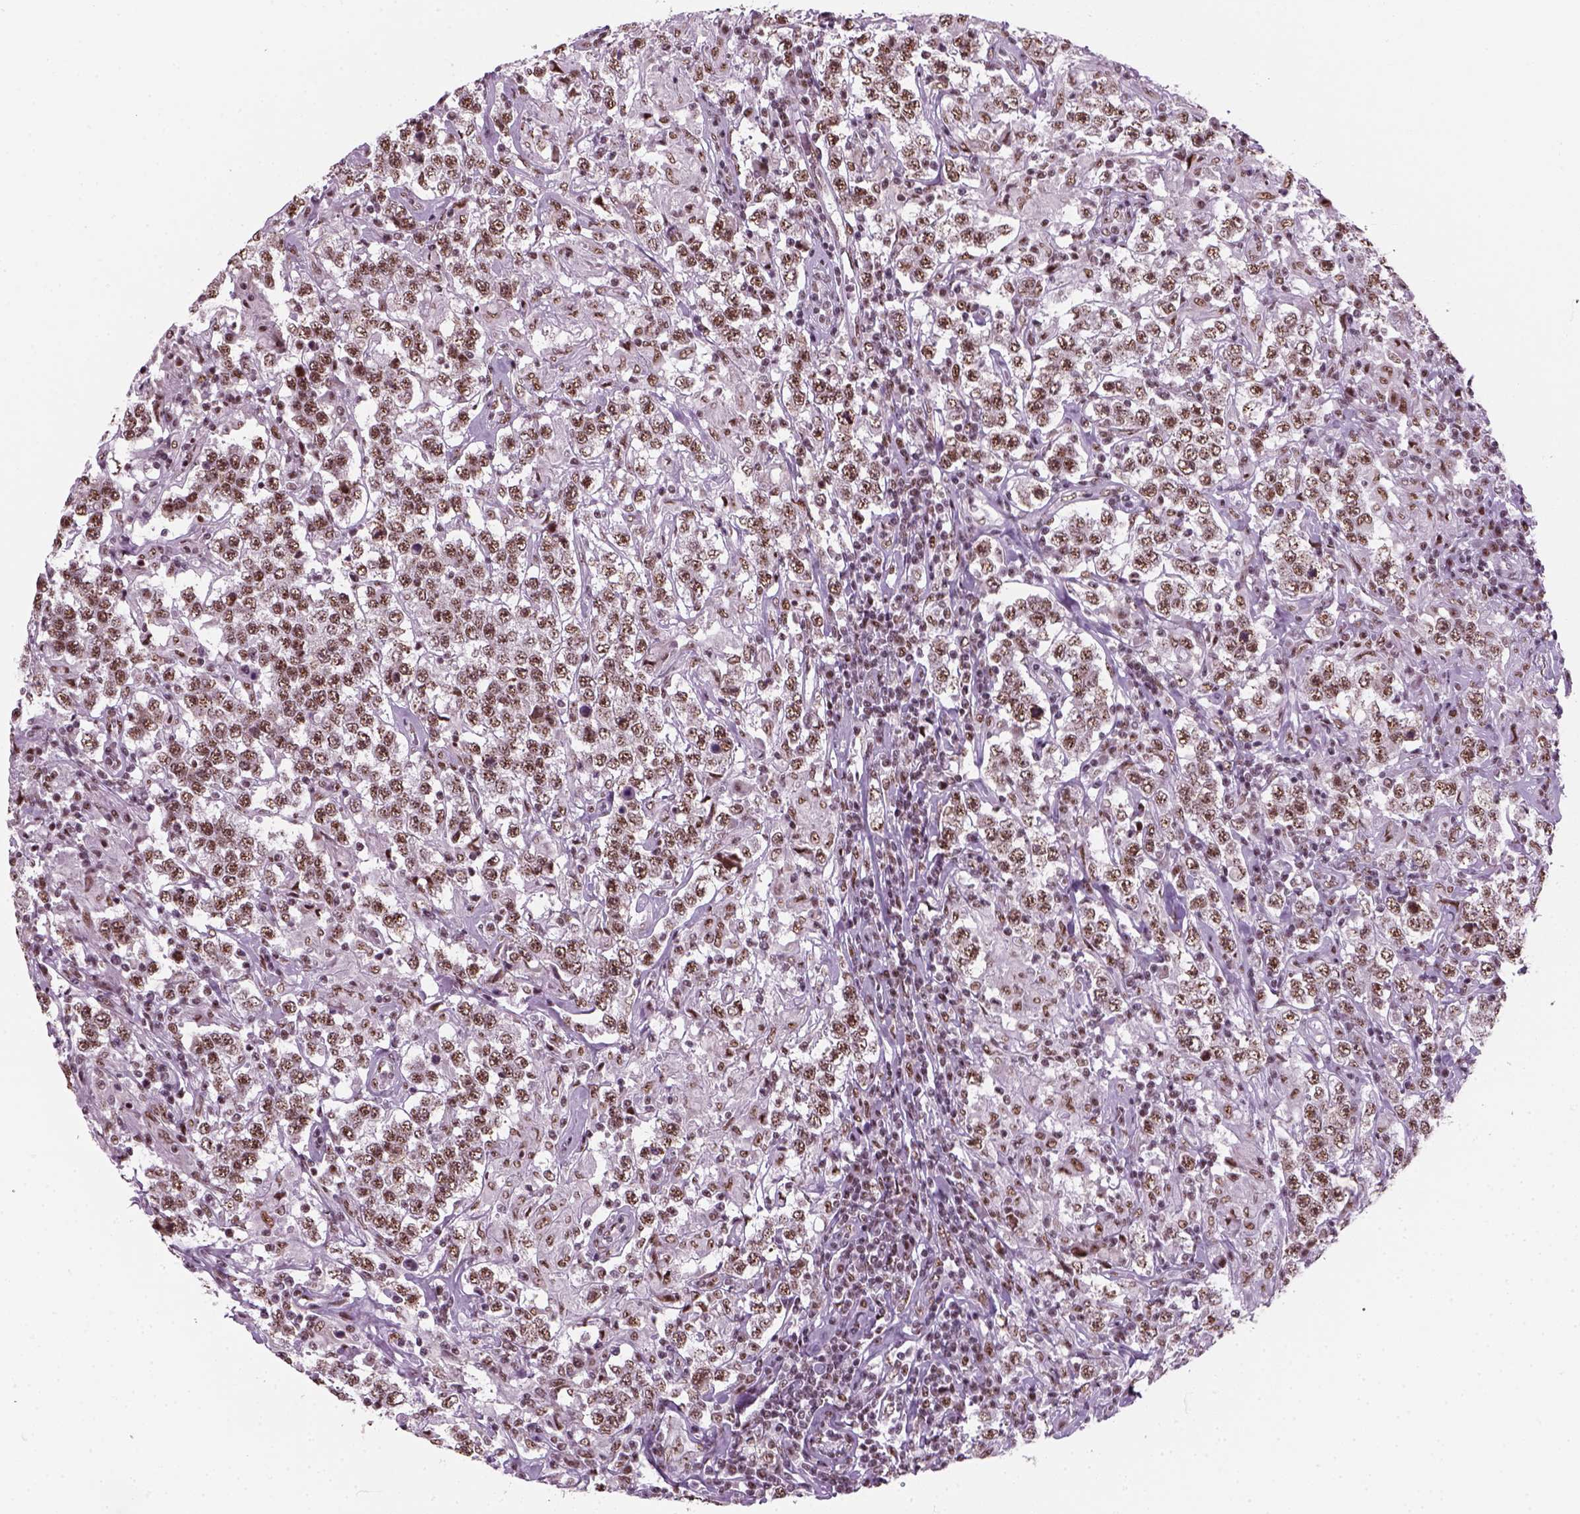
{"staining": {"intensity": "moderate", "quantity": ">75%", "location": "nuclear"}, "tissue": "testis cancer", "cell_type": "Tumor cells", "image_type": "cancer", "snomed": [{"axis": "morphology", "description": "Seminoma, NOS"}, {"axis": "morphology", "description": "Carcinoma, Embryonal, NOS"}, {"axis": "topography", "description": "Testis"}], "caption": "IHC staining of testis cancer (embryonal carcinoma), which displays medium levels of moderate nuclear staining in about >75% of tumor cells indicating moderate nuclear protein expression. The staining was performed using DAB (3,3'-diaminobenzidine) (brown) for protein detection and nuclei were counterstained in hematoxylin (blue).", "gene": "GTF2F1", "patient": {"sex": "male", "age": 41}}